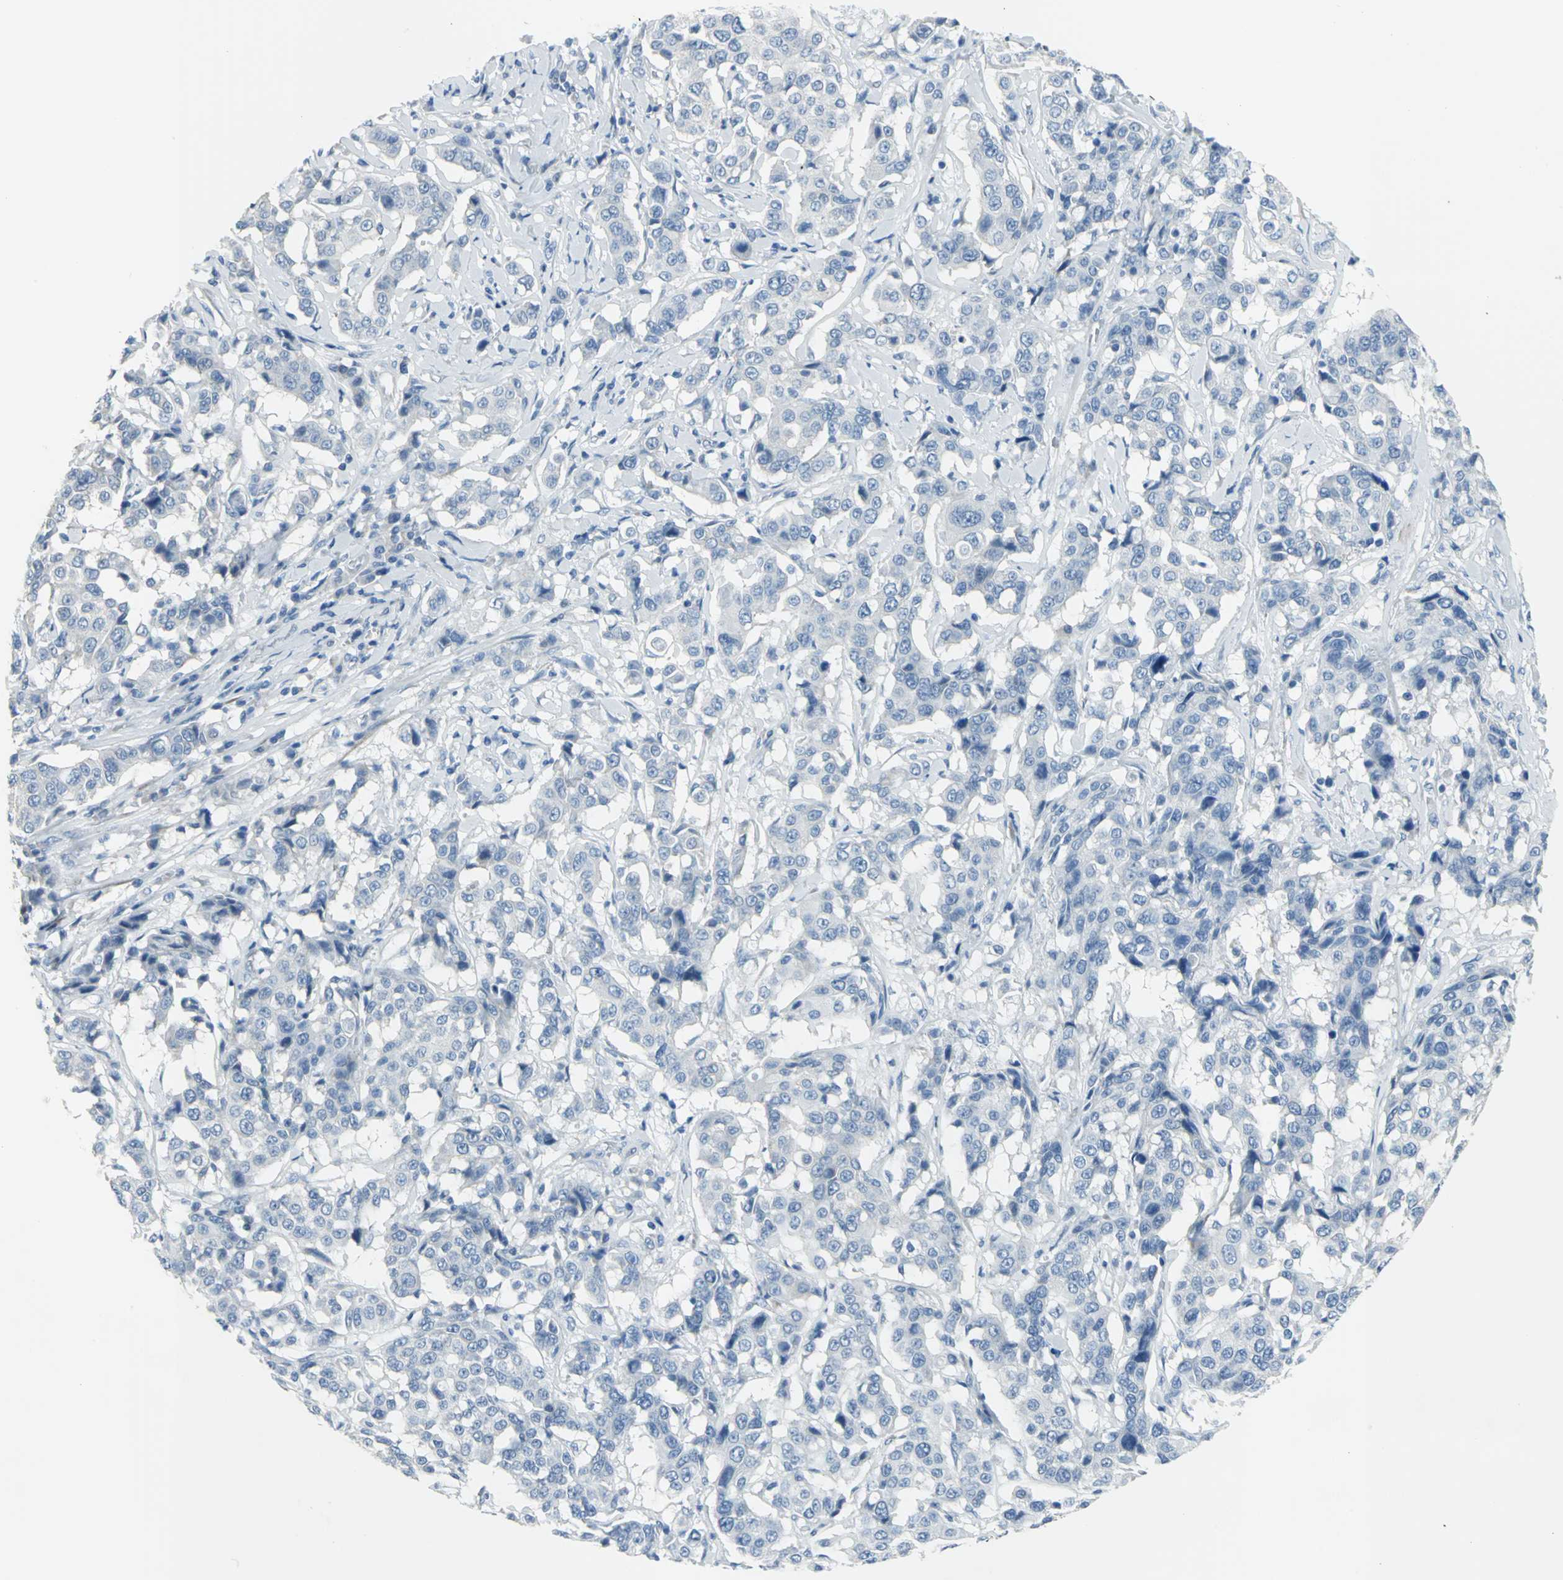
{"staining": {"intensity": "negative", "quantity": "none", "location": "none"}, "tissue": "breast cancer", "cell_type": "Tumor cells", "image_type": "cancer", "snomed": [{"axis": "morphology", "description": "Duct carcinoma"}, {"axis": "topography", "description": "Breast"}], "caption": "DAB (3,3'-diaminobenzidine) immunohistochemical staining of human breast cancer (intraductal carcinoma) displays no significant positivity in tumor cells.", "gene": "DNAI2", "patient": {"sex": "female", "age": 27}}